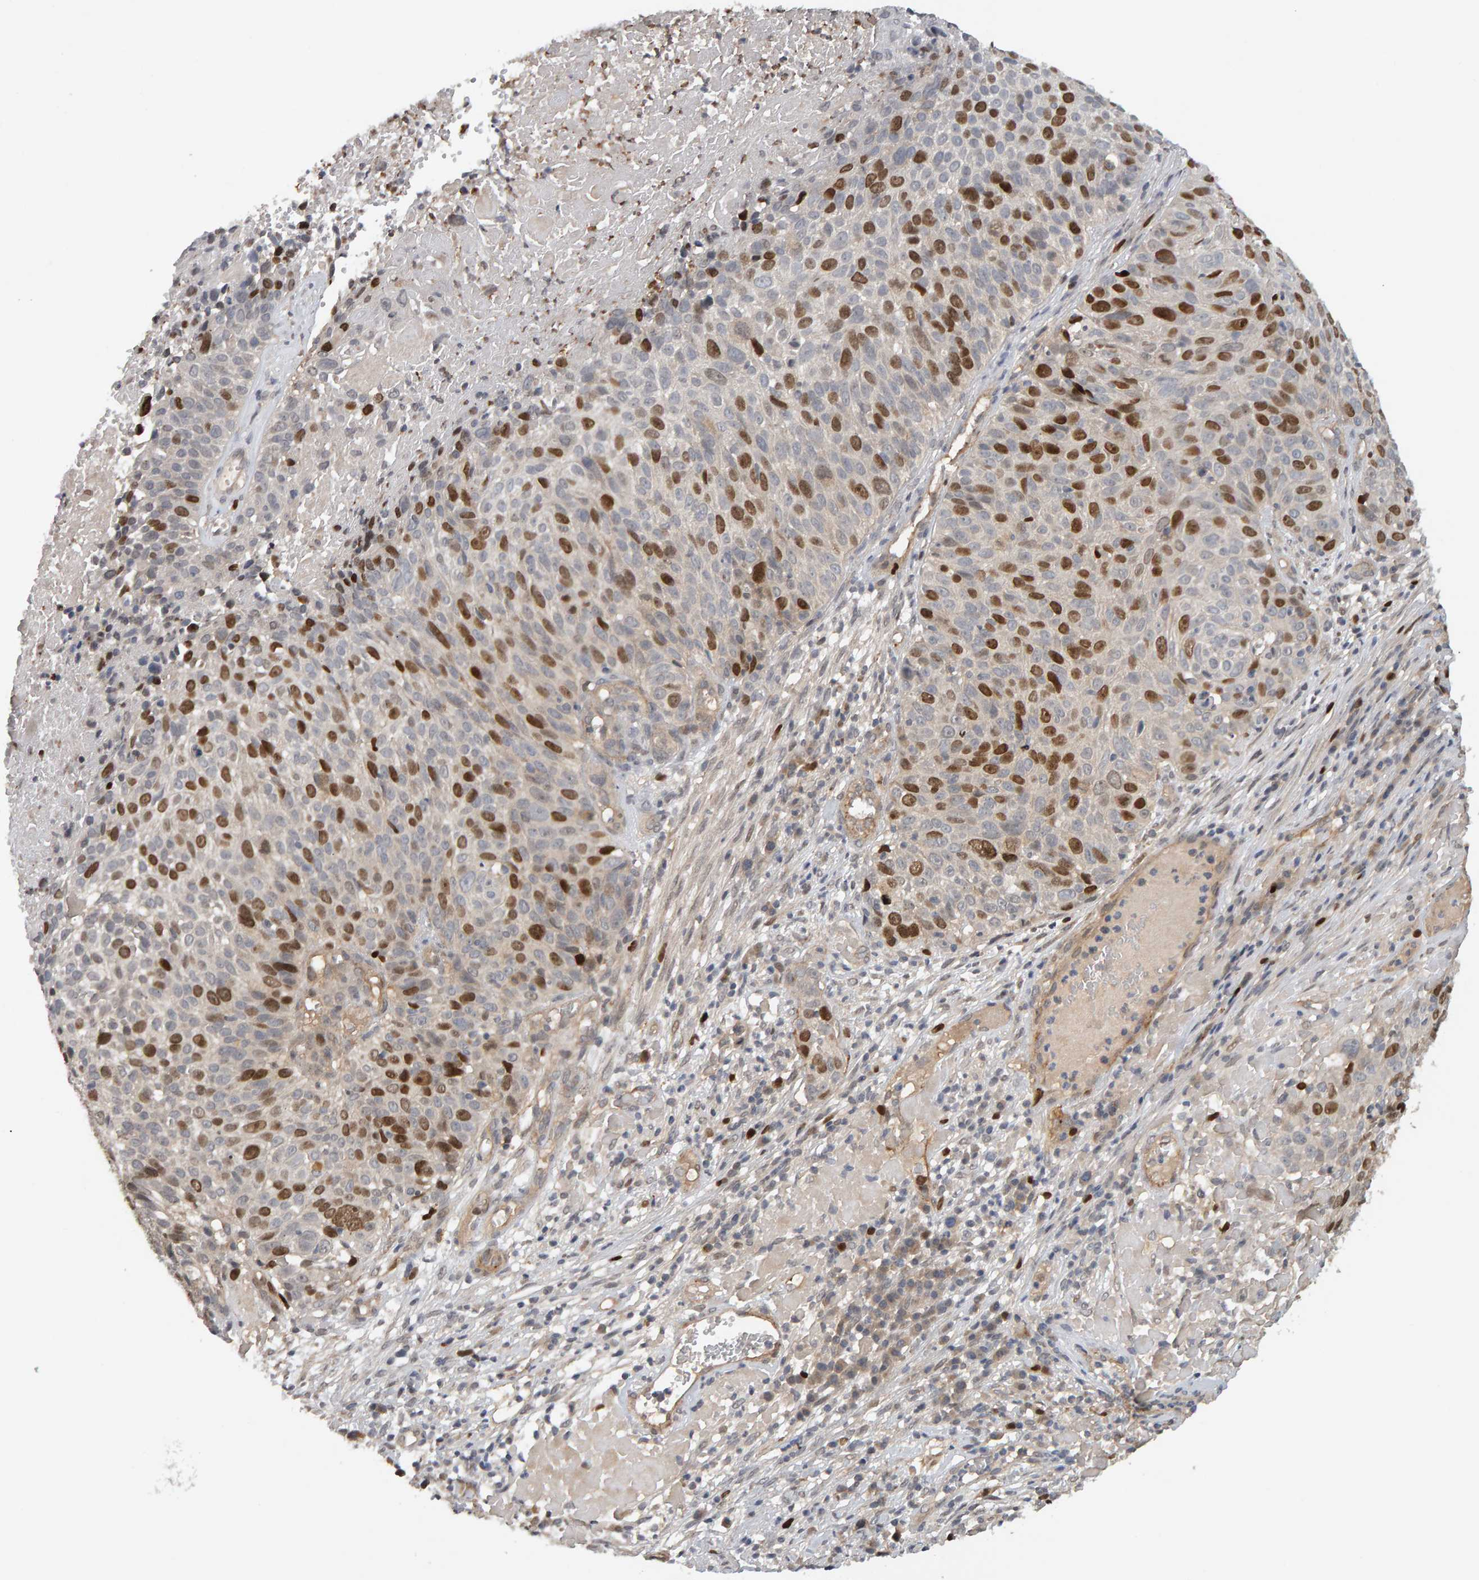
{"staining": {"intensity": "strong", "quantity": "25%-75%", "location": "nuclear"}, "tissue": "cervical cancer", "cell_type": "Tumor cells", "image_type": "cancer", "snomed": [{"axis": "morphology", "description": "Squamous cell carcinoma, NOS"}, {"axis": "topography", "description": "Cervix"}], "caption": "Human cervical cancer (squamous cell carcinoma) stained for a protein (brown) reveals strong nuclear positive staining in approximately 25%-75% of tumor cells.", "gene": "CDCA5", "patient": {"sex": "female", "age": 74}}